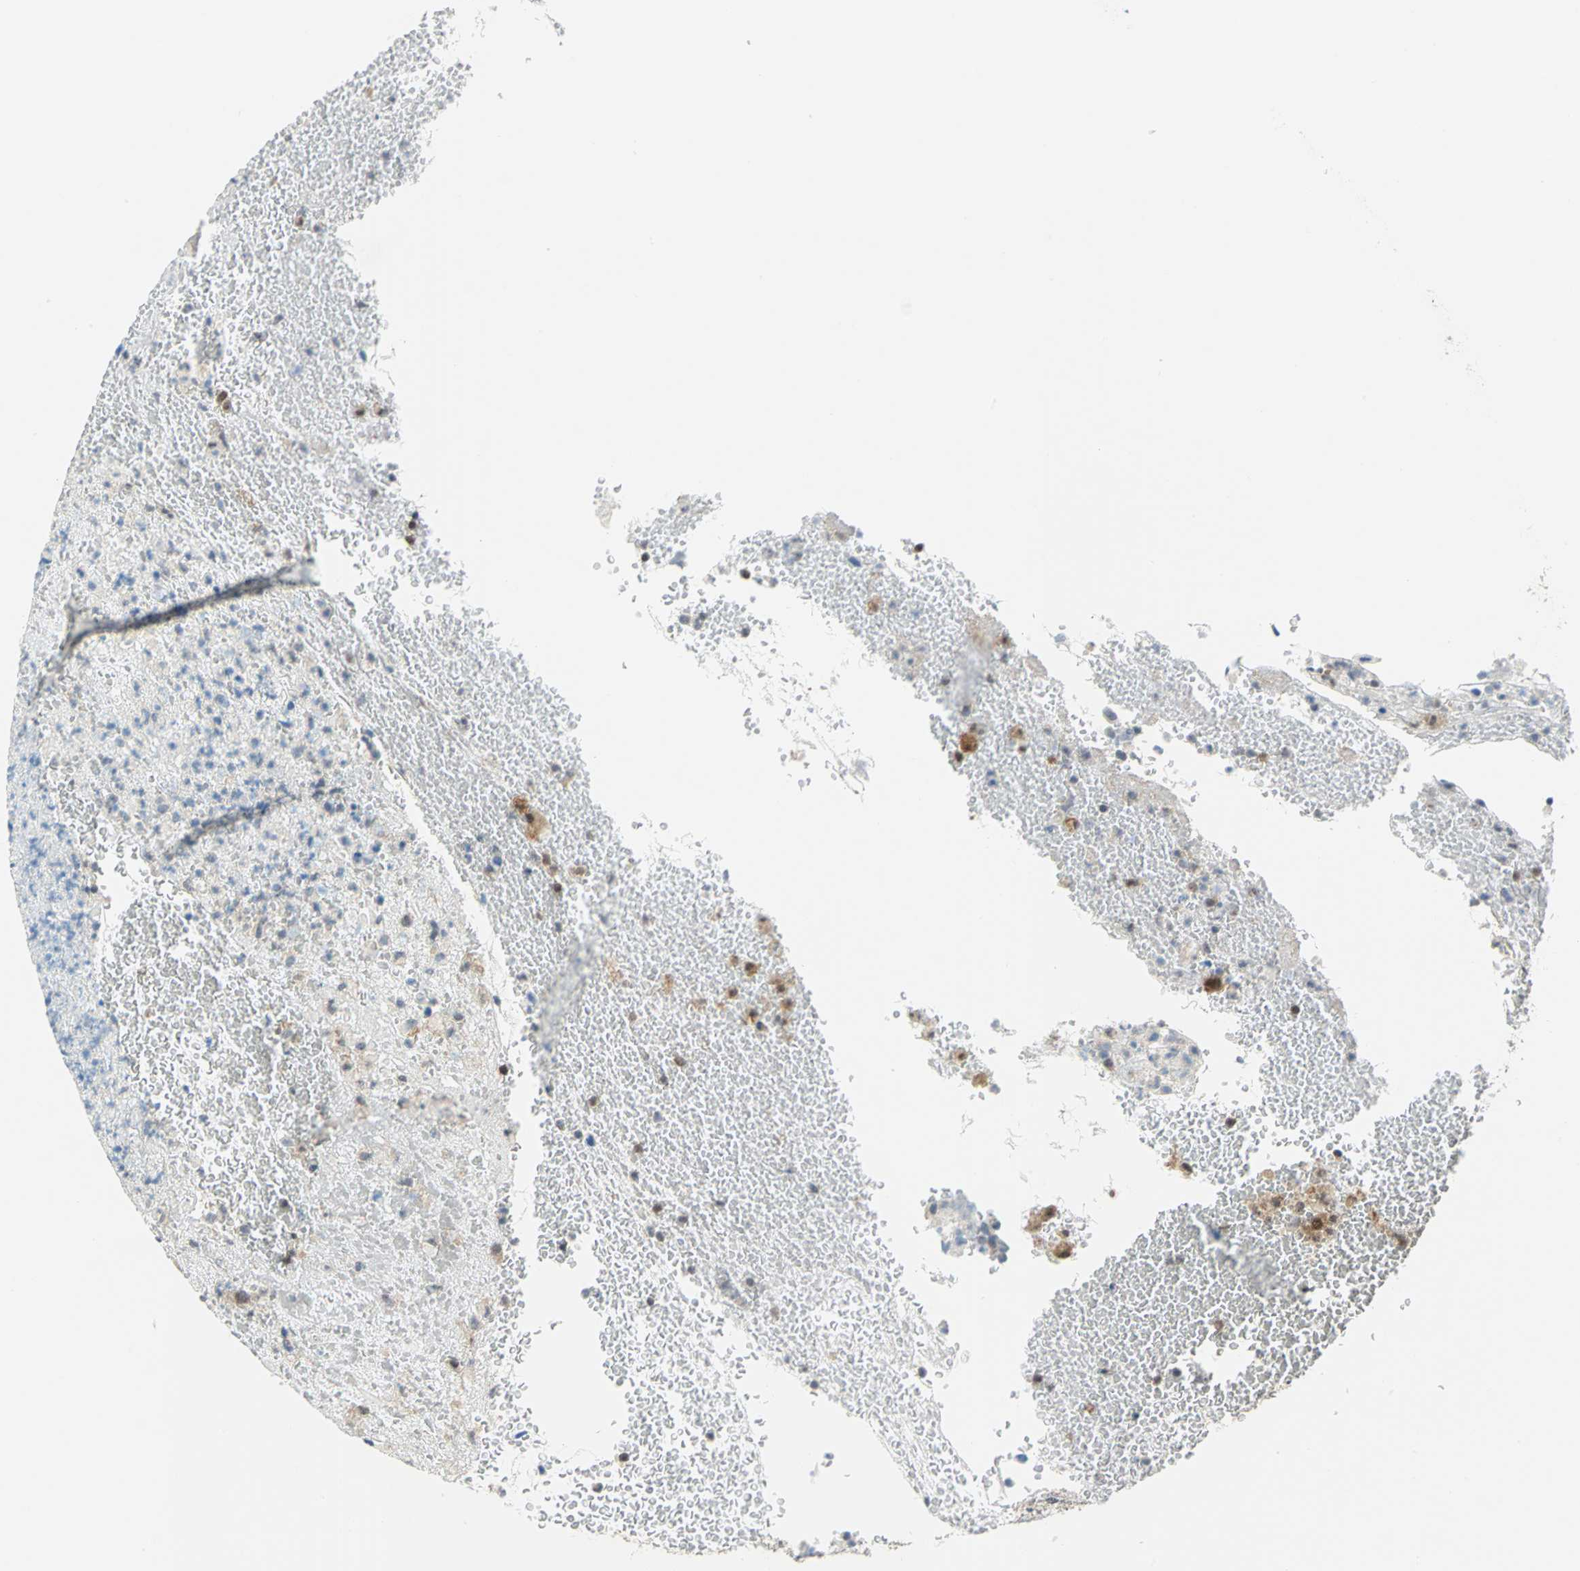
{"staining": {"intensity": "weak", "quantity": "<25%", "location": "cytoplasmic/membranous"}, "tissue": "urothelial cancer", "cell_type": "Tumor cells", "image_type": "cancer", "snomed": [{"axis": "morphology", "description": "Urothelial carcinoma, High grade"}, {"axis": "topography", "description": "Urinary bladder"}], "caption": "There is no significant positivity in tumor cells of urothelial cancer. Brightfield microscopy of IHC stained with DAB (brown) and hematoxylin (blue), captured at high magnification.", "gene": "PIN1", "patient": {"sex": "male", "age": 66}}